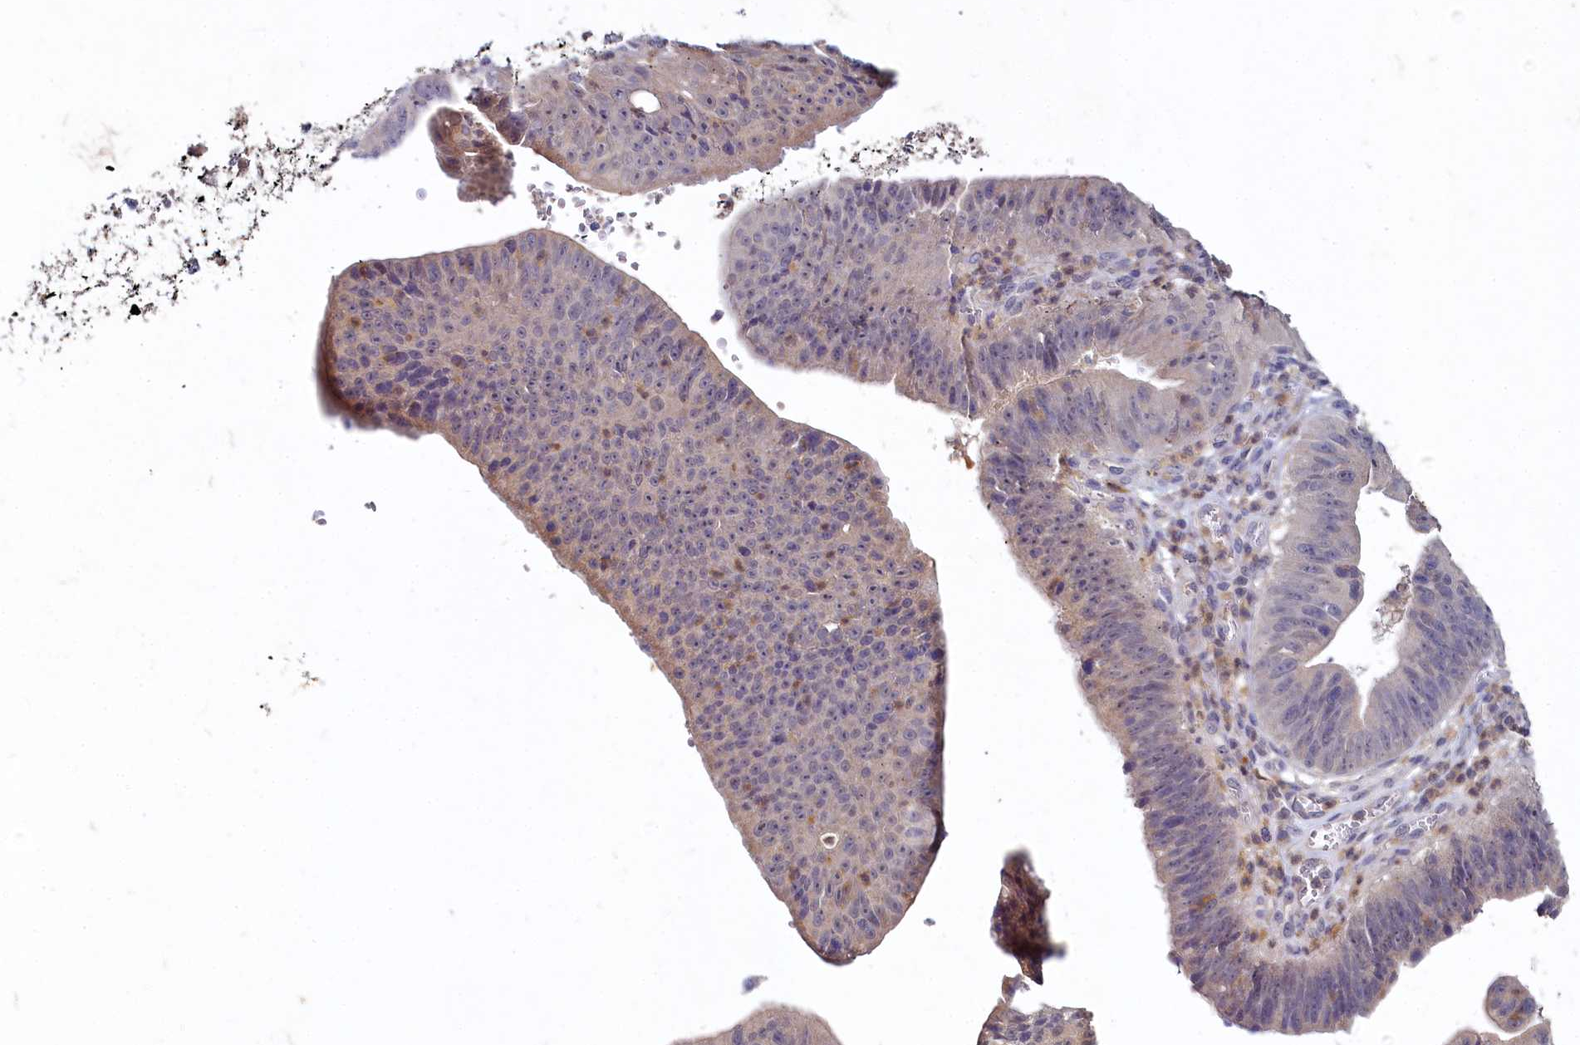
{"staining": {"intensity": "weak", "quantity": "25%-75%", "location": "cytoplasmic/membranous"}, "tissue": "stomach cancer", "cell_type": "Tumor cells", "image_type": "cancer", "snomed": [{"axis": "morphology", "description": "Adenocarcinoma, NOS"}, {"axis": "topography", "description": "Stomach"}], "caption": "This histopathology image displays immunohistochemistry (IHC) staining of human stomach adenocarcinoma, with low weak cytoplasmic/membranous staining in approximately 25%-75% of tumor cells.", "gene": "HERC3", "patient": {"sex": "male", "age": 59}}